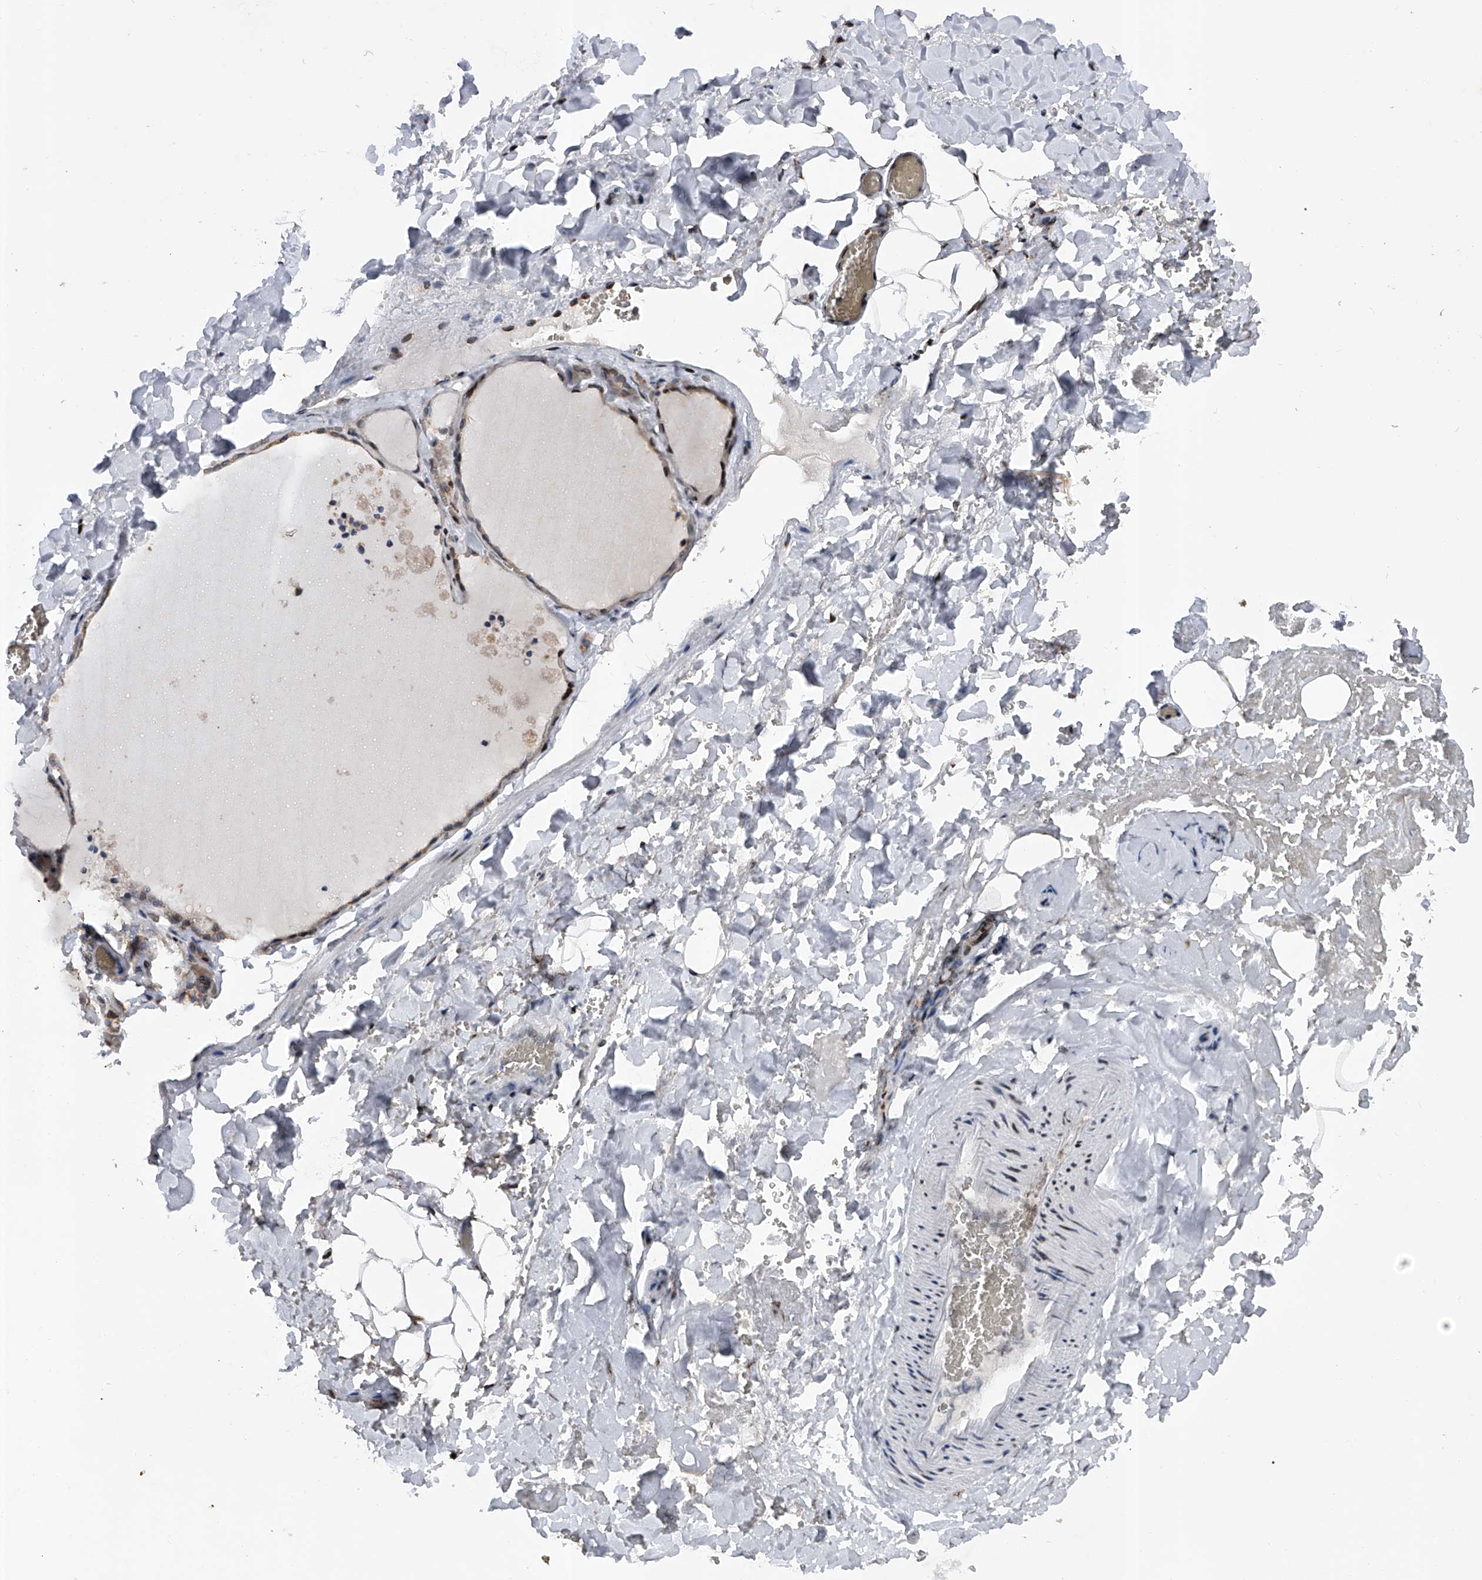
{"staining": {"intensity": "moderate", "quantity": "<25%", "location": "nuclear"}, "tissue": "thyroid gland", "cell_type": "Glandular cells", "image_type": "normal", "snomed": [{"axis": "morphology", "description": "Normal tissue, NOS"}, {"axis": "topography", "description": "Thyroid gland"}], "caption": "Moderate nuclear expression for a protein is present in about <25% of glandular cells of benign thyroid gland using IHC.", "gene": "RWDD2A", "patient": {"sex": "female", "age": 22}}